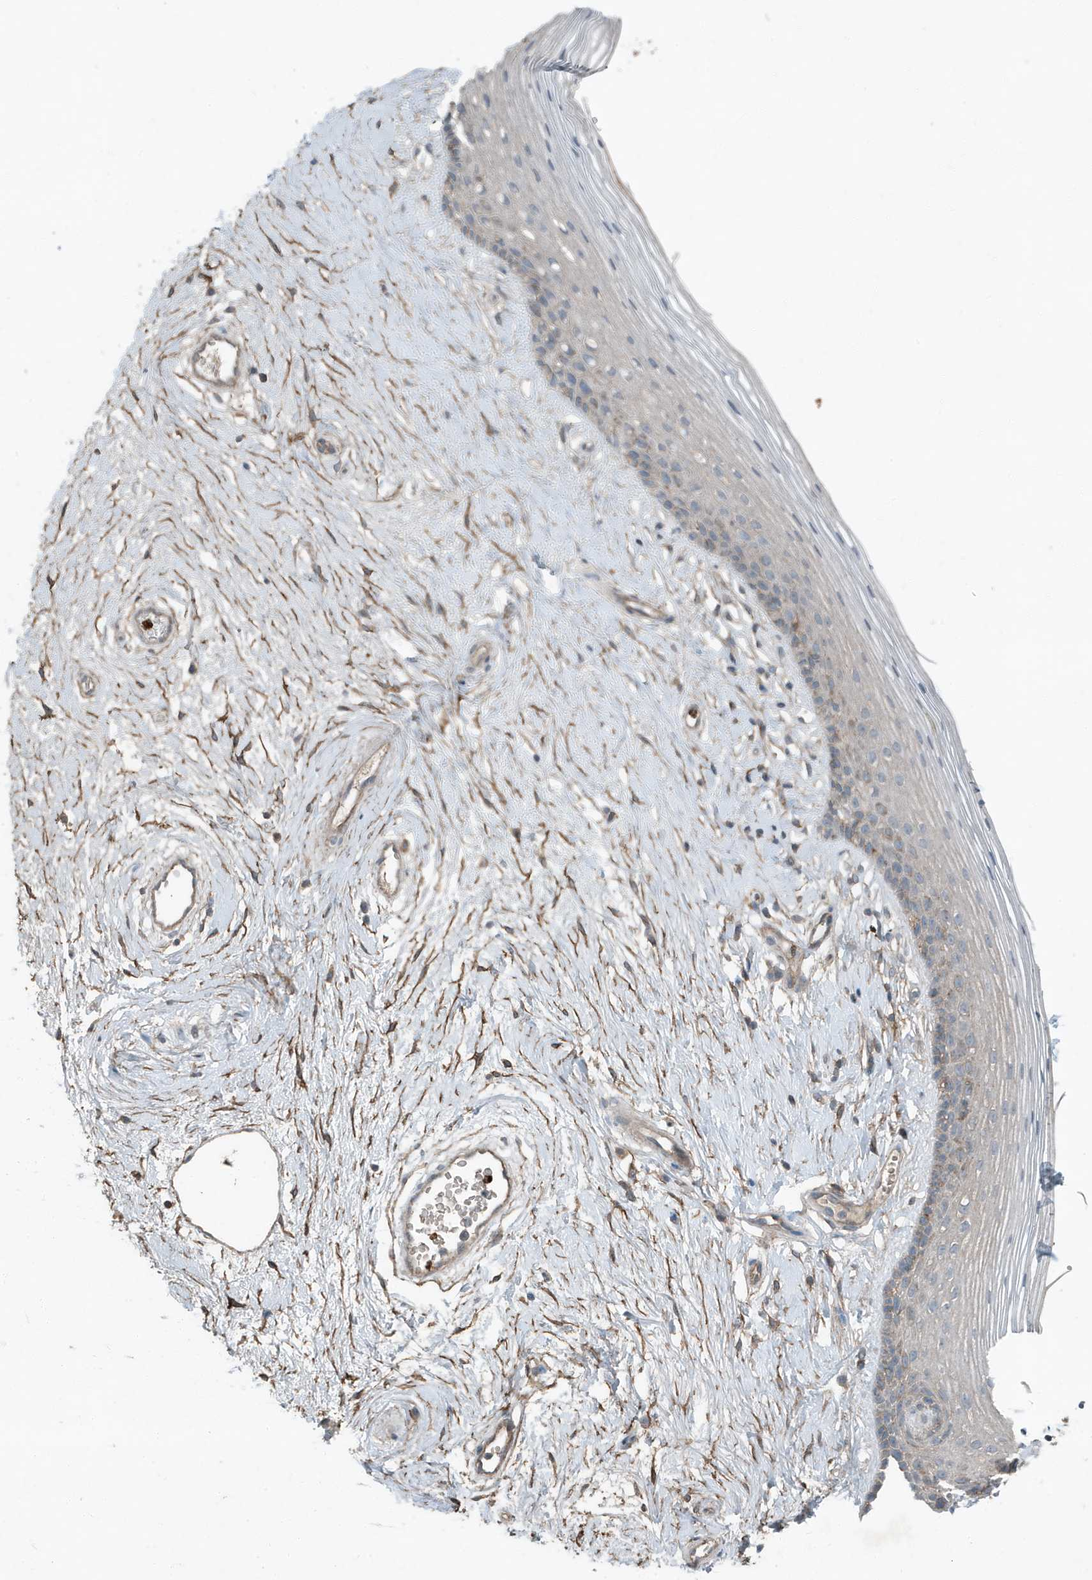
{"staining": {"intensity": "moderate", "quantity": "<25%", "location": "cytoplasmic/membranous"}, "tissue": "vagina", "cell_type": "Squamous epithelial cells", "image_type": "normal", "snomed": [{"axis": "morphology", "description": "Normal tissue, NOS"}, {"axis": "topography", "description": "Vagina"}], "caption": "This is a micrograph of IHC staining of normal vagina, which shows moderate positivity in the cytoplasmic/membranous of squamous epithelial cells.", "gene": "DAPP1", "patient": {"sex": "female", "age": 46}}